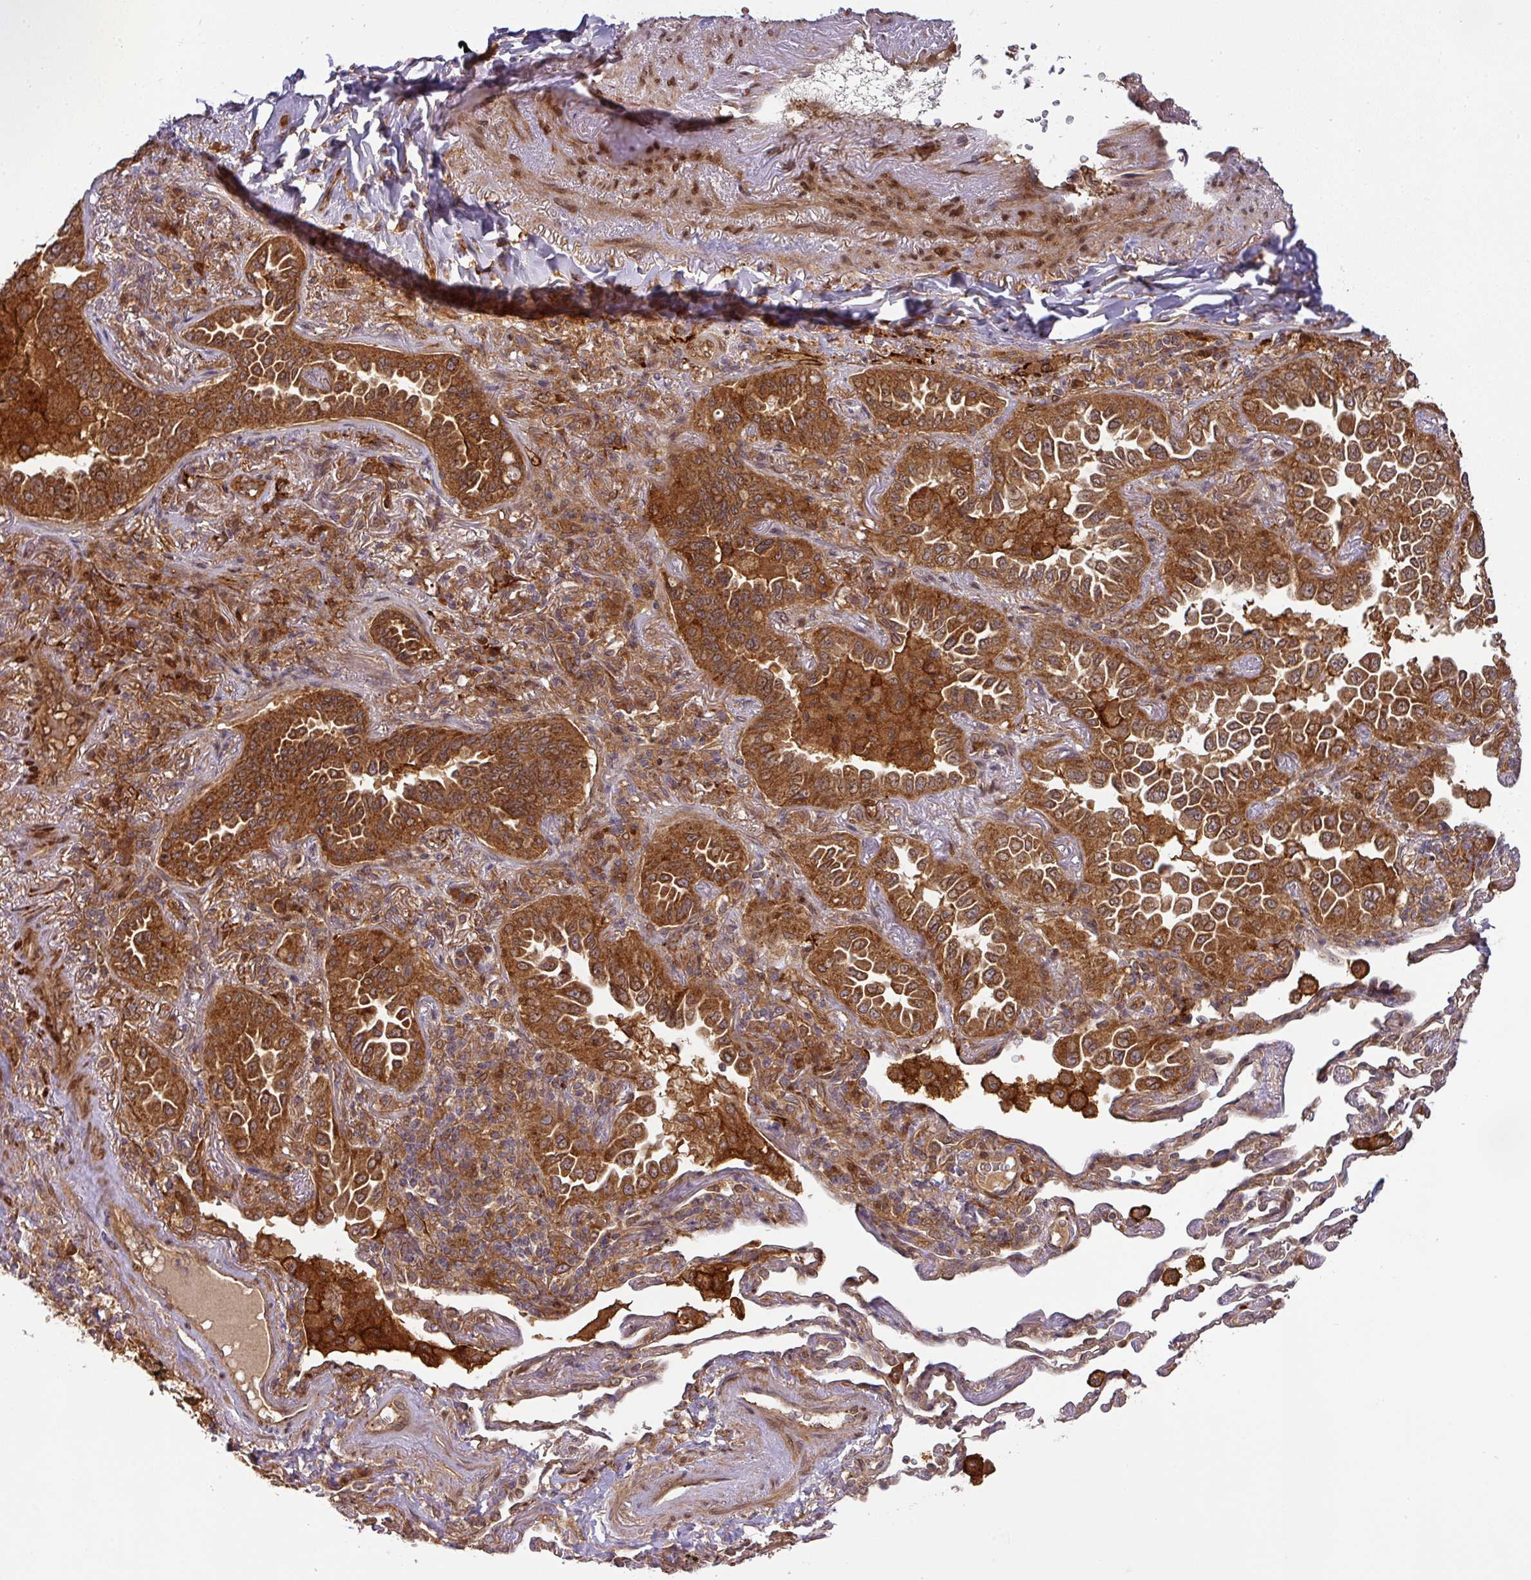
{"staining": {"intensity": "strong", "quantity": ">75%", "location": "cytoplasmic/membranous"}, "tissue": "lung cancer", "cell_type": "Tumor cells", "image_type": "cancer", "snomed": [{"axis": "morphology", "description": "Adenocarcinoma, NOS"}, {"axis": "topography", "description": "Lung"}], "caption": "IHC (DAB) staining of human lung cancer displays strong cytoplasmic/membranous protein staining in about >75% of tumor cells. (brown staining indicates protein expression, while blue staining denotes nuclei).", "gene": "MALSU1", "patient": {"sex": "female", "age": 69}}